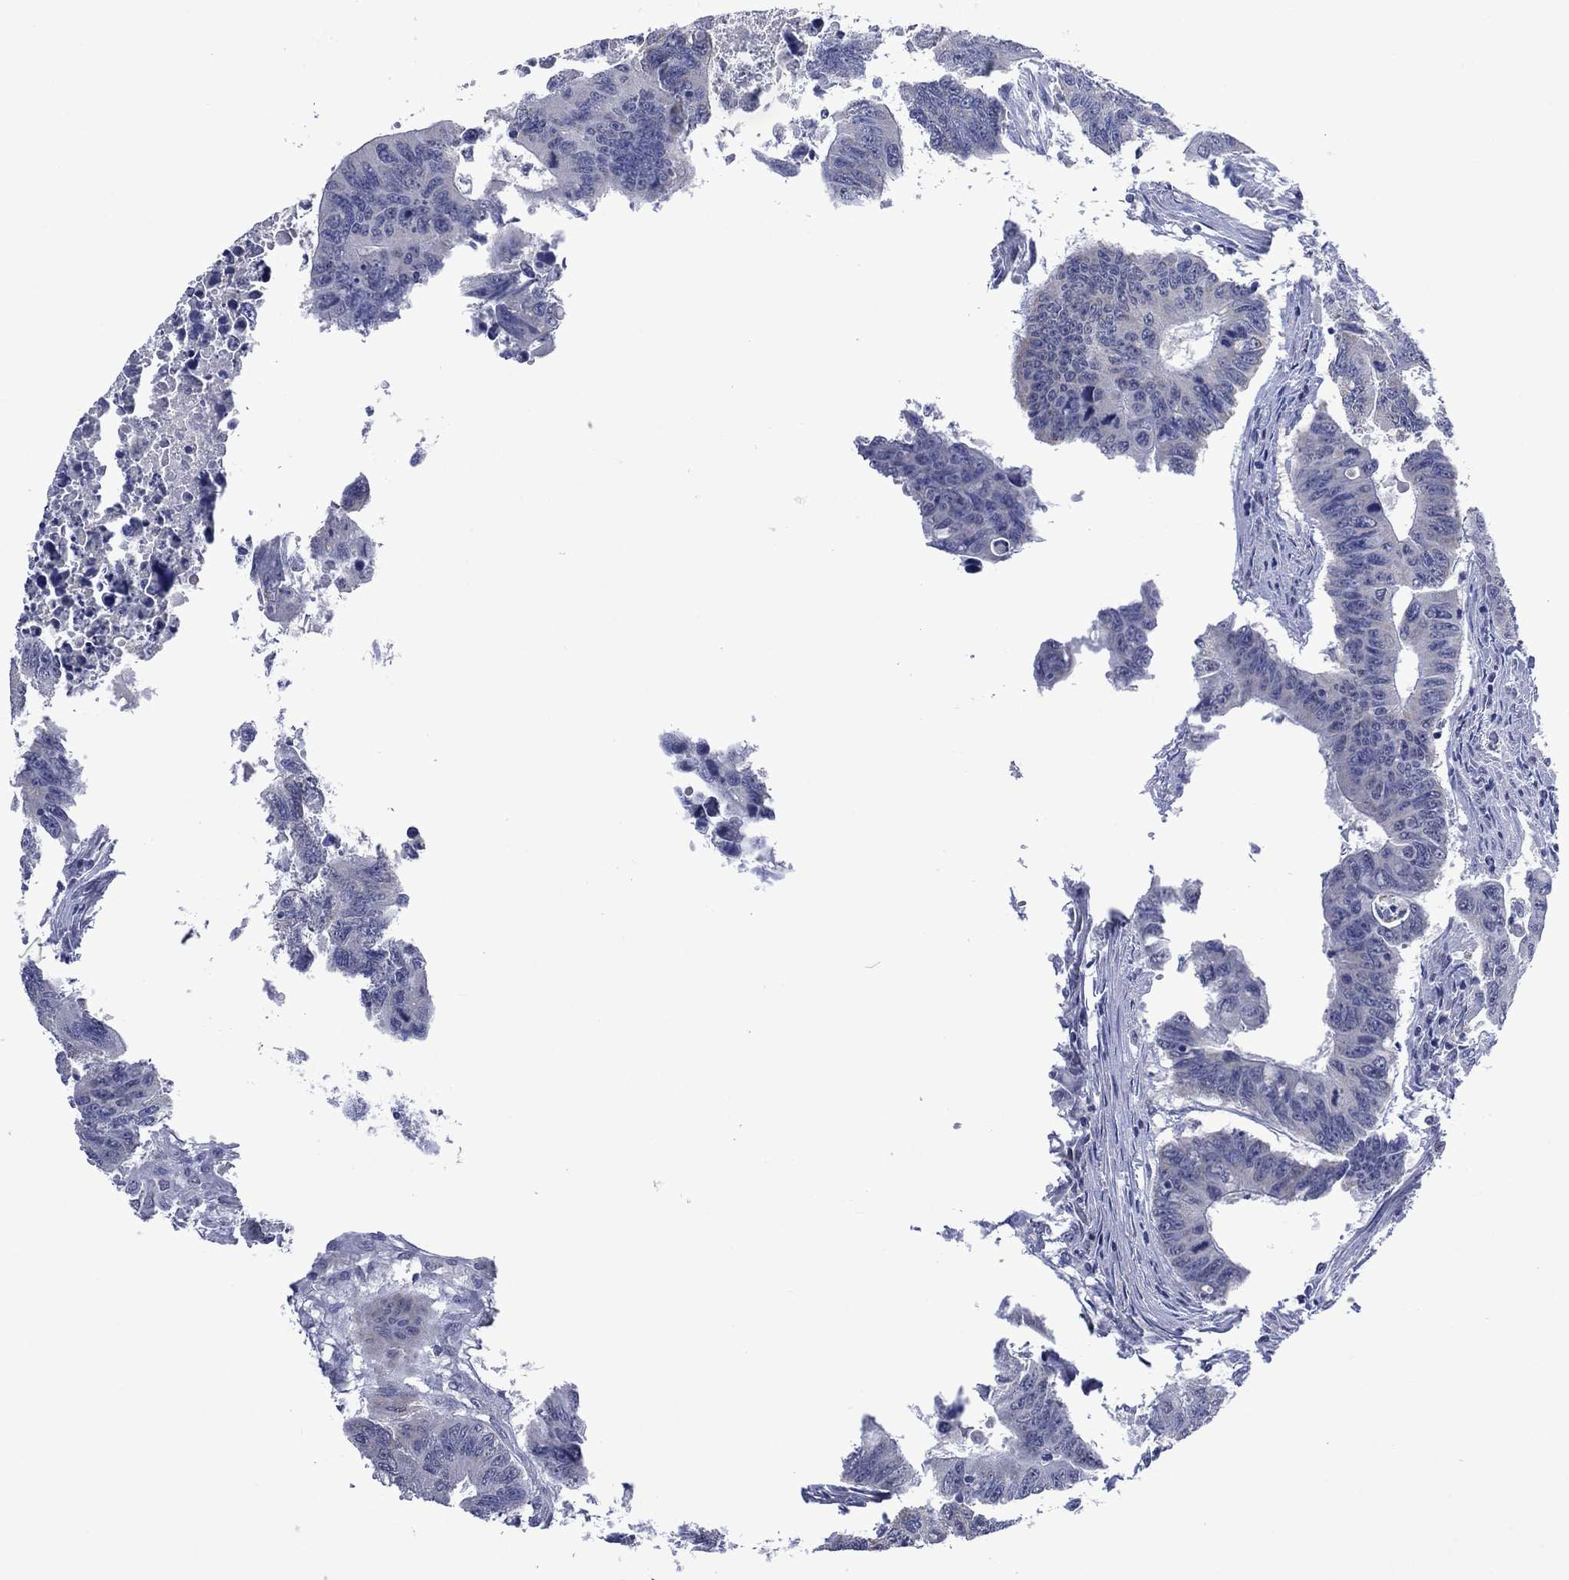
{"staining": {"intensity": "negative", "quantity": "none", "location": "none"}, "tissue": "colorectal cancer", "cell_type": "Tumor cells", "image_type": "cancer", "snomed": [{"axis": "morphology", "description": "Adenocarcinoma, NOS"}, {"axis": "topography", "description": "Rectum"}], "caption": "A micrograph of human colorectal cancer is negative for staining in tumor cells.", "gene": "ASB10", "patient": {"sex": "female", "age": 85}}